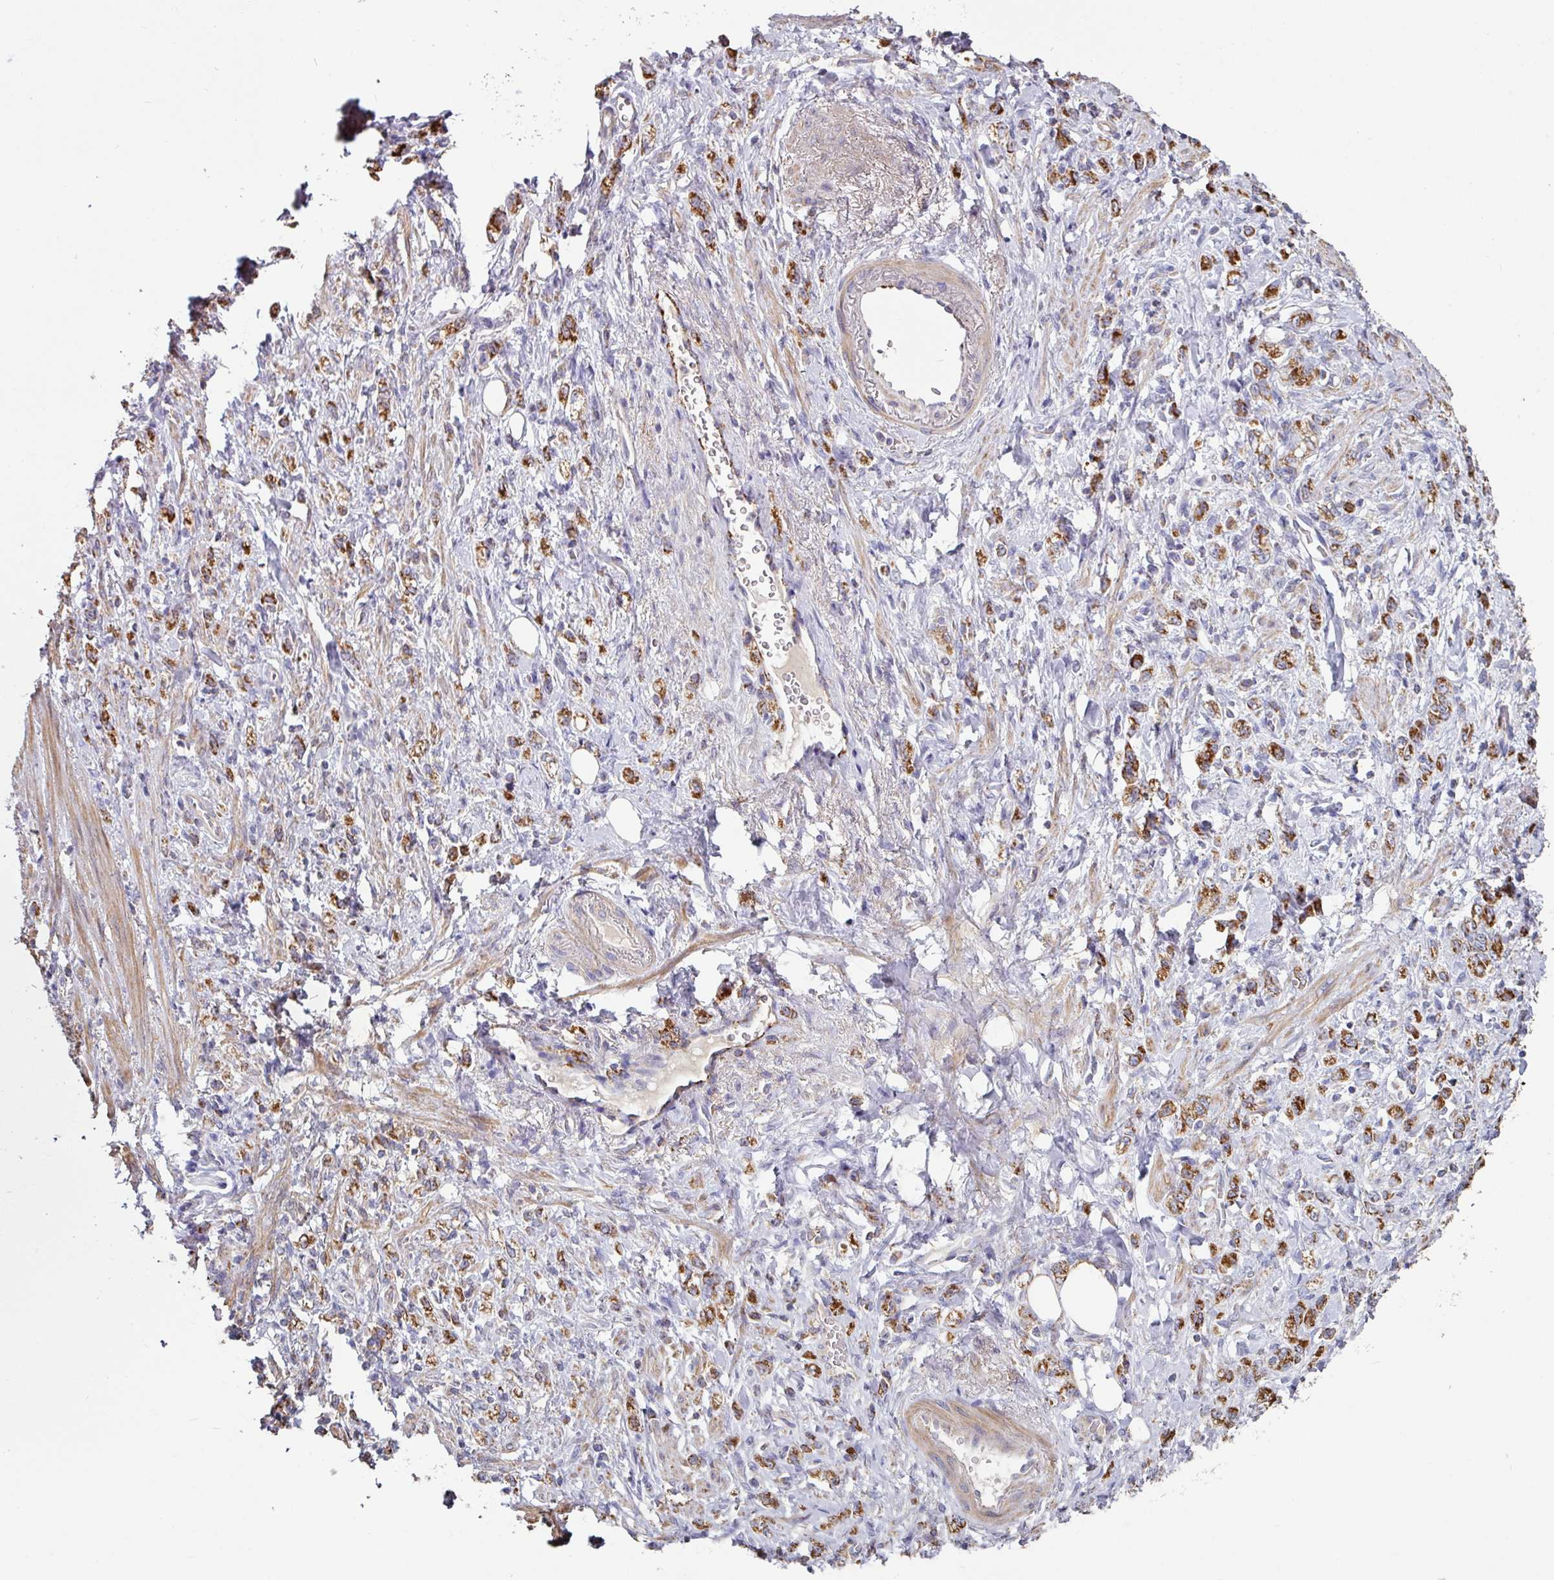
{"staining": {"intensity": "strong", "quantity": ">75%", "location": "cytoplasmic/membranous"}, "tissue": "stomach cancer", "cell_type": "Tumor cells", "image_type": "cancer", "snomed": [{"axis": "morphology", "description": "Adenocarcinoma, NOS"}, {"axis": "topography", "description": "Stomach"}], "caption": "IHC (DAB) staining of stomach cancer shows strong cytoplasmic/membranous protein positivity in about >75% of tumor cells. (IHC, brightfield microscopy, high magnification).", "gene": "OR2D3", "patient": {"sex": "male", "age": 77}}